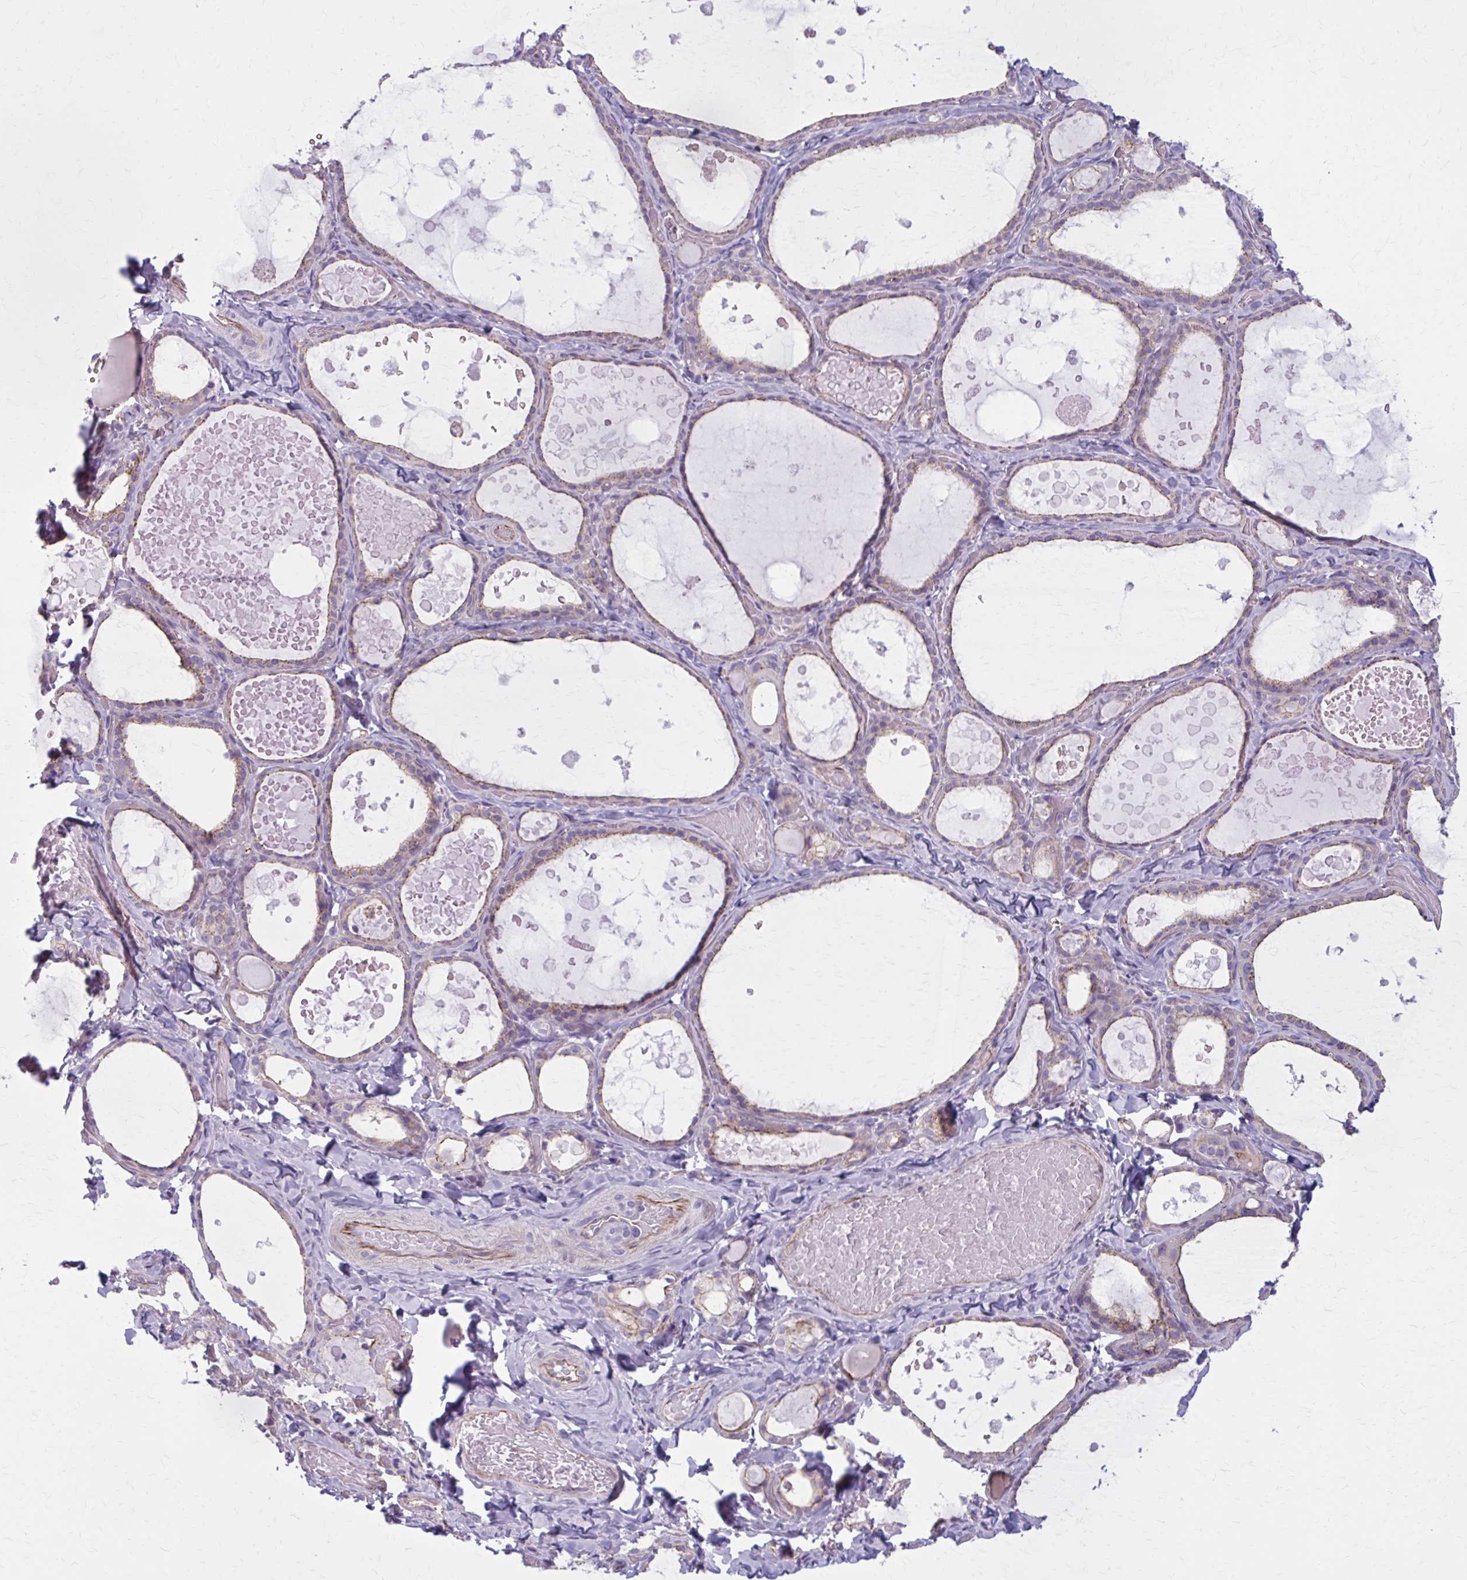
{"staining": {"intensity": "weak", "quantity": "<25%", "location": "cytoplasmic/membranous"}, "tissue": "thyroid gland", "cell_type": "Glandular cells", "image_type": "normal", "snomed": [{"axis": "morphology", "description": "Normal tissue, NOS"}, {"axis": "topography", "description": "Thyroid gland"}], "caption": "Thyroid gland was stained to show a protein in brown. There is no significant positivity in glandular cells. (Stains: DAB IHC with hematoxylin counter stain, Microscopy: brightfield microscopy at high magnification).", "gene": "ZDHHC7", "patient": {"sex": "female", "age": 56}}